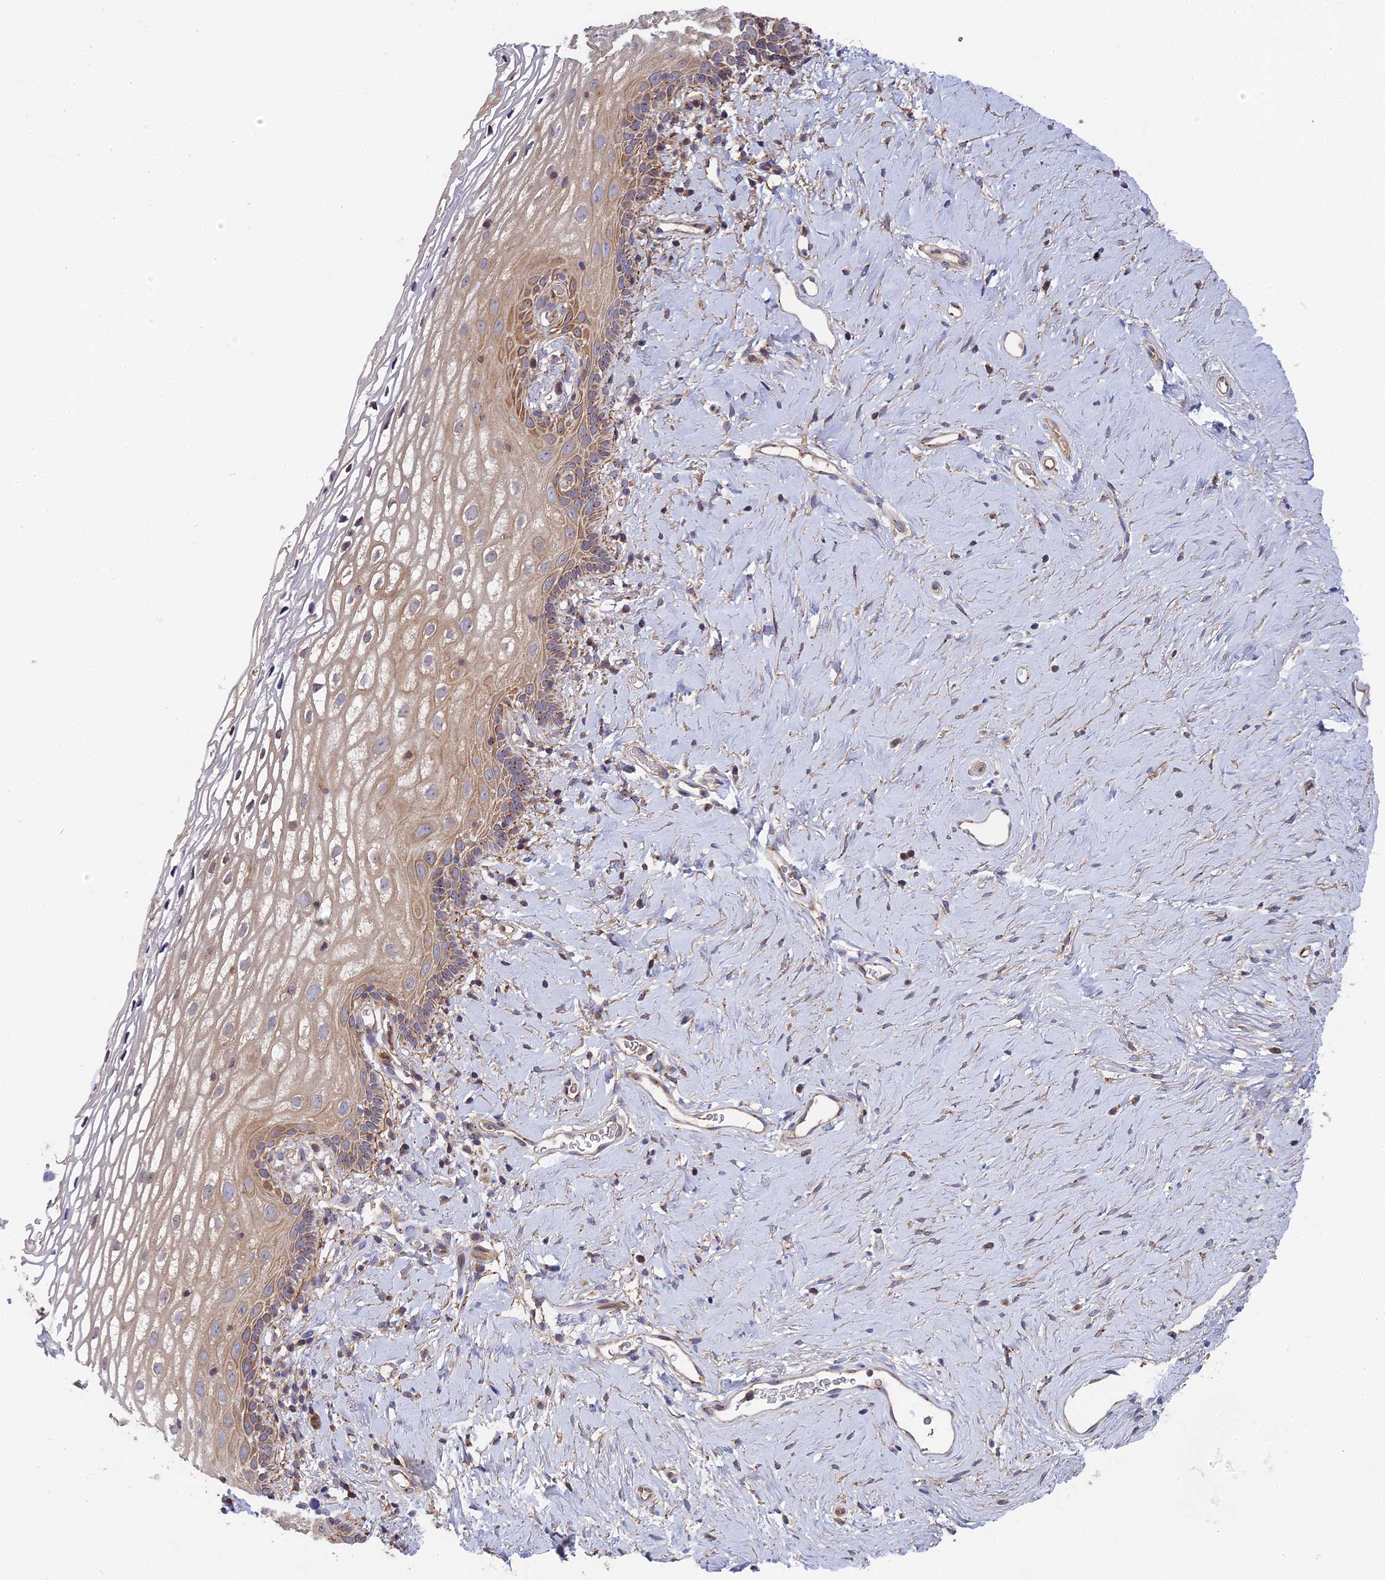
{"staining": {"intensity": "weak", "quantity": ">75%", "location": "cytoplasmic/membranous"}, "tissue": "vagina", "cell_type": "Squamous epithelial cells", "image_type": "normal", "snomed": [{"axis": "morphology", "description": "Normal tissue, NOS"}, {"axis": "morphology", "description": "Adenocarcinoma, NOS"}, {"axis": "topography", "description": "Rectum"}, {"axis": "topography", "description": "Vagina"}], "caption": "This micrograph displays immunohistochemistry staining of unremarkable vagina, with low weak cytoplasmic/membranous staining in approximately >75% of squamous epithelial cells.", "gene": "RPIA", "patient": {"sex": "female", "age": 71}}